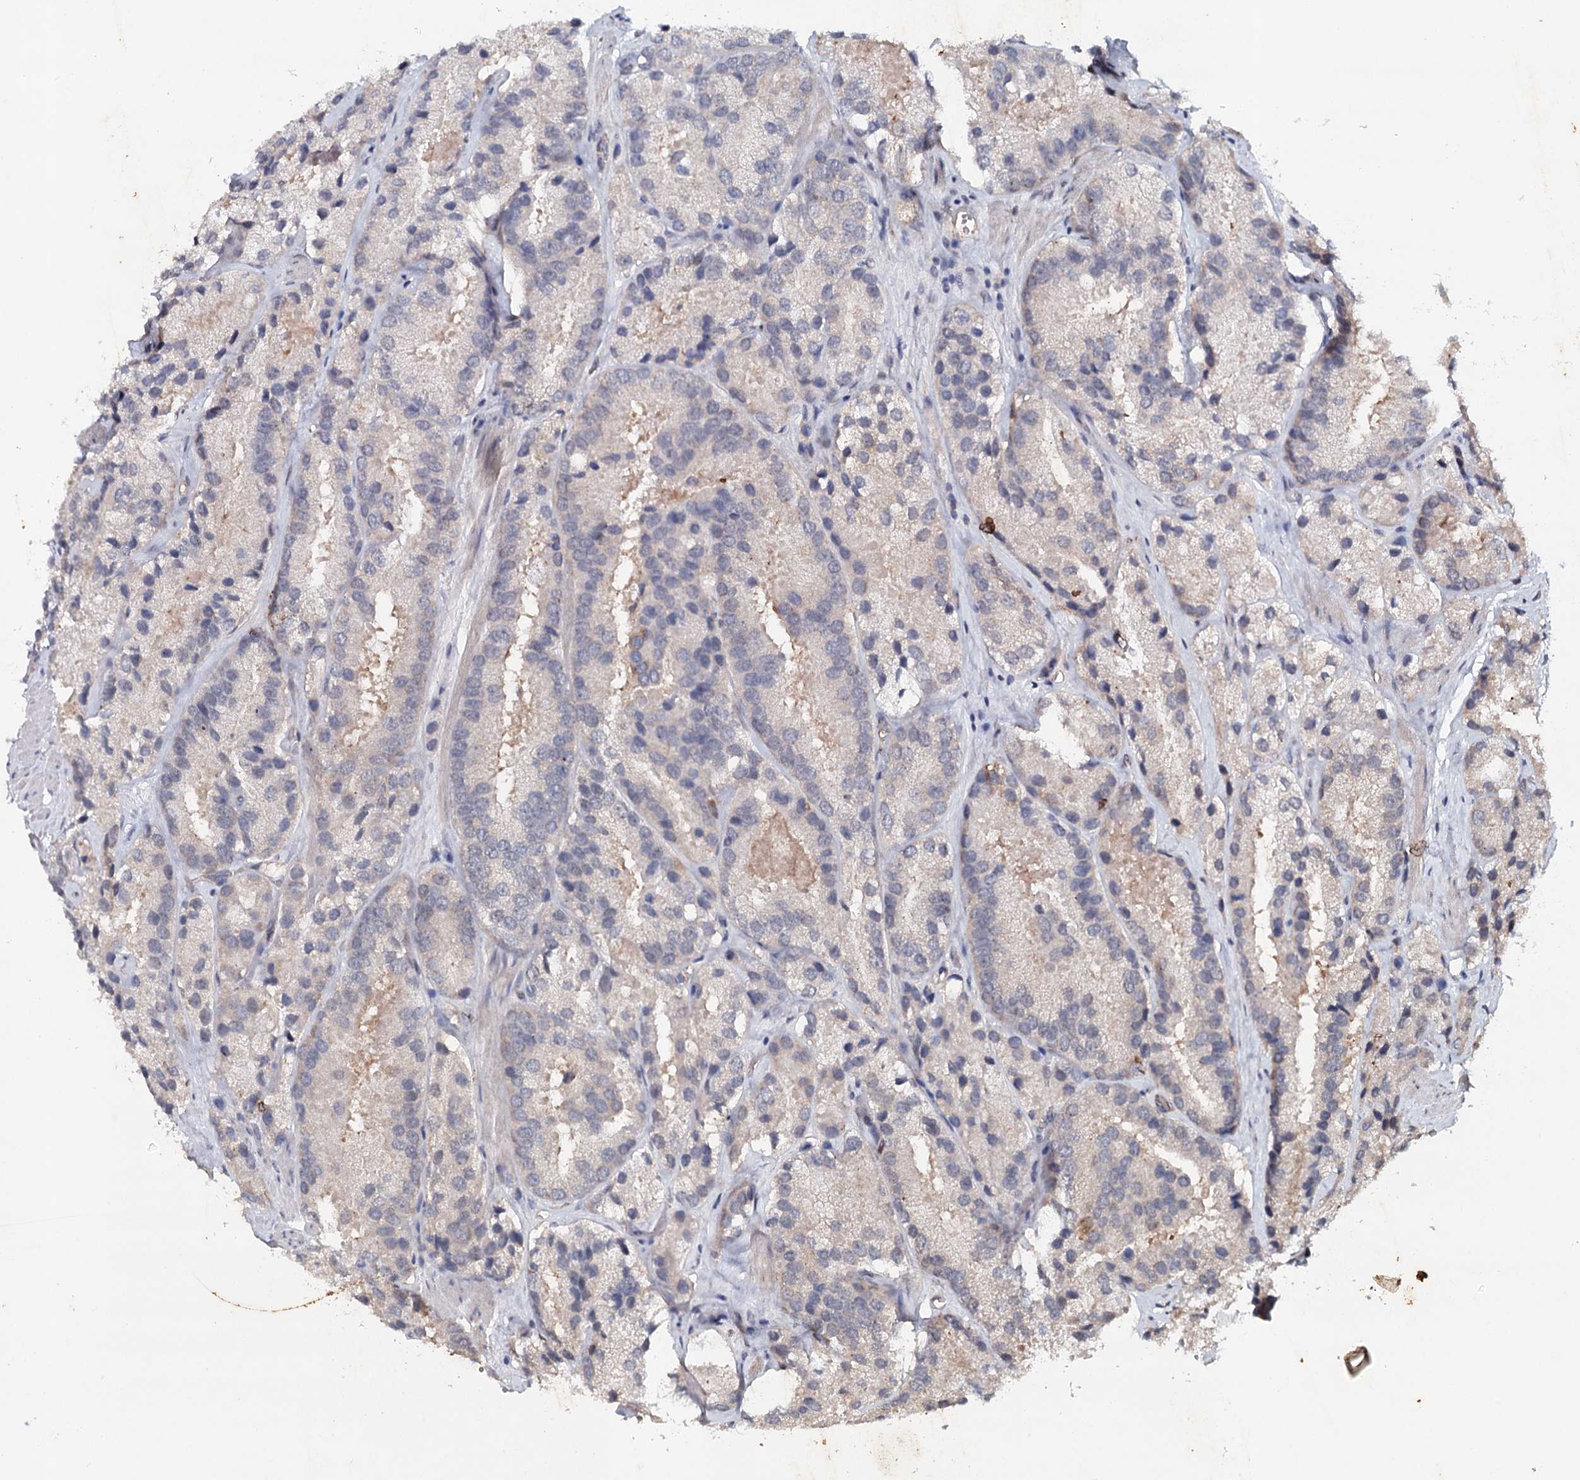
{"staining": {"intensity": "weak", "quantity": "<25%", "location": "cytoplasmic/membranous"}, "tissue": "prostate cancer", "cell_type": "Tumor cells", "image_type": "cancer", "snomed": [{"axis": "morphology", "description": "Adenocarcinoma, High grade"}, {"axis": "topography", "description": "Prostate"}], "caption": "Immunohistochemical staining of human prostate cancer reveals no significant expression in tumor cells.", "gene": "SYNPO", "patient": {"sex": "male", "age": 66}}